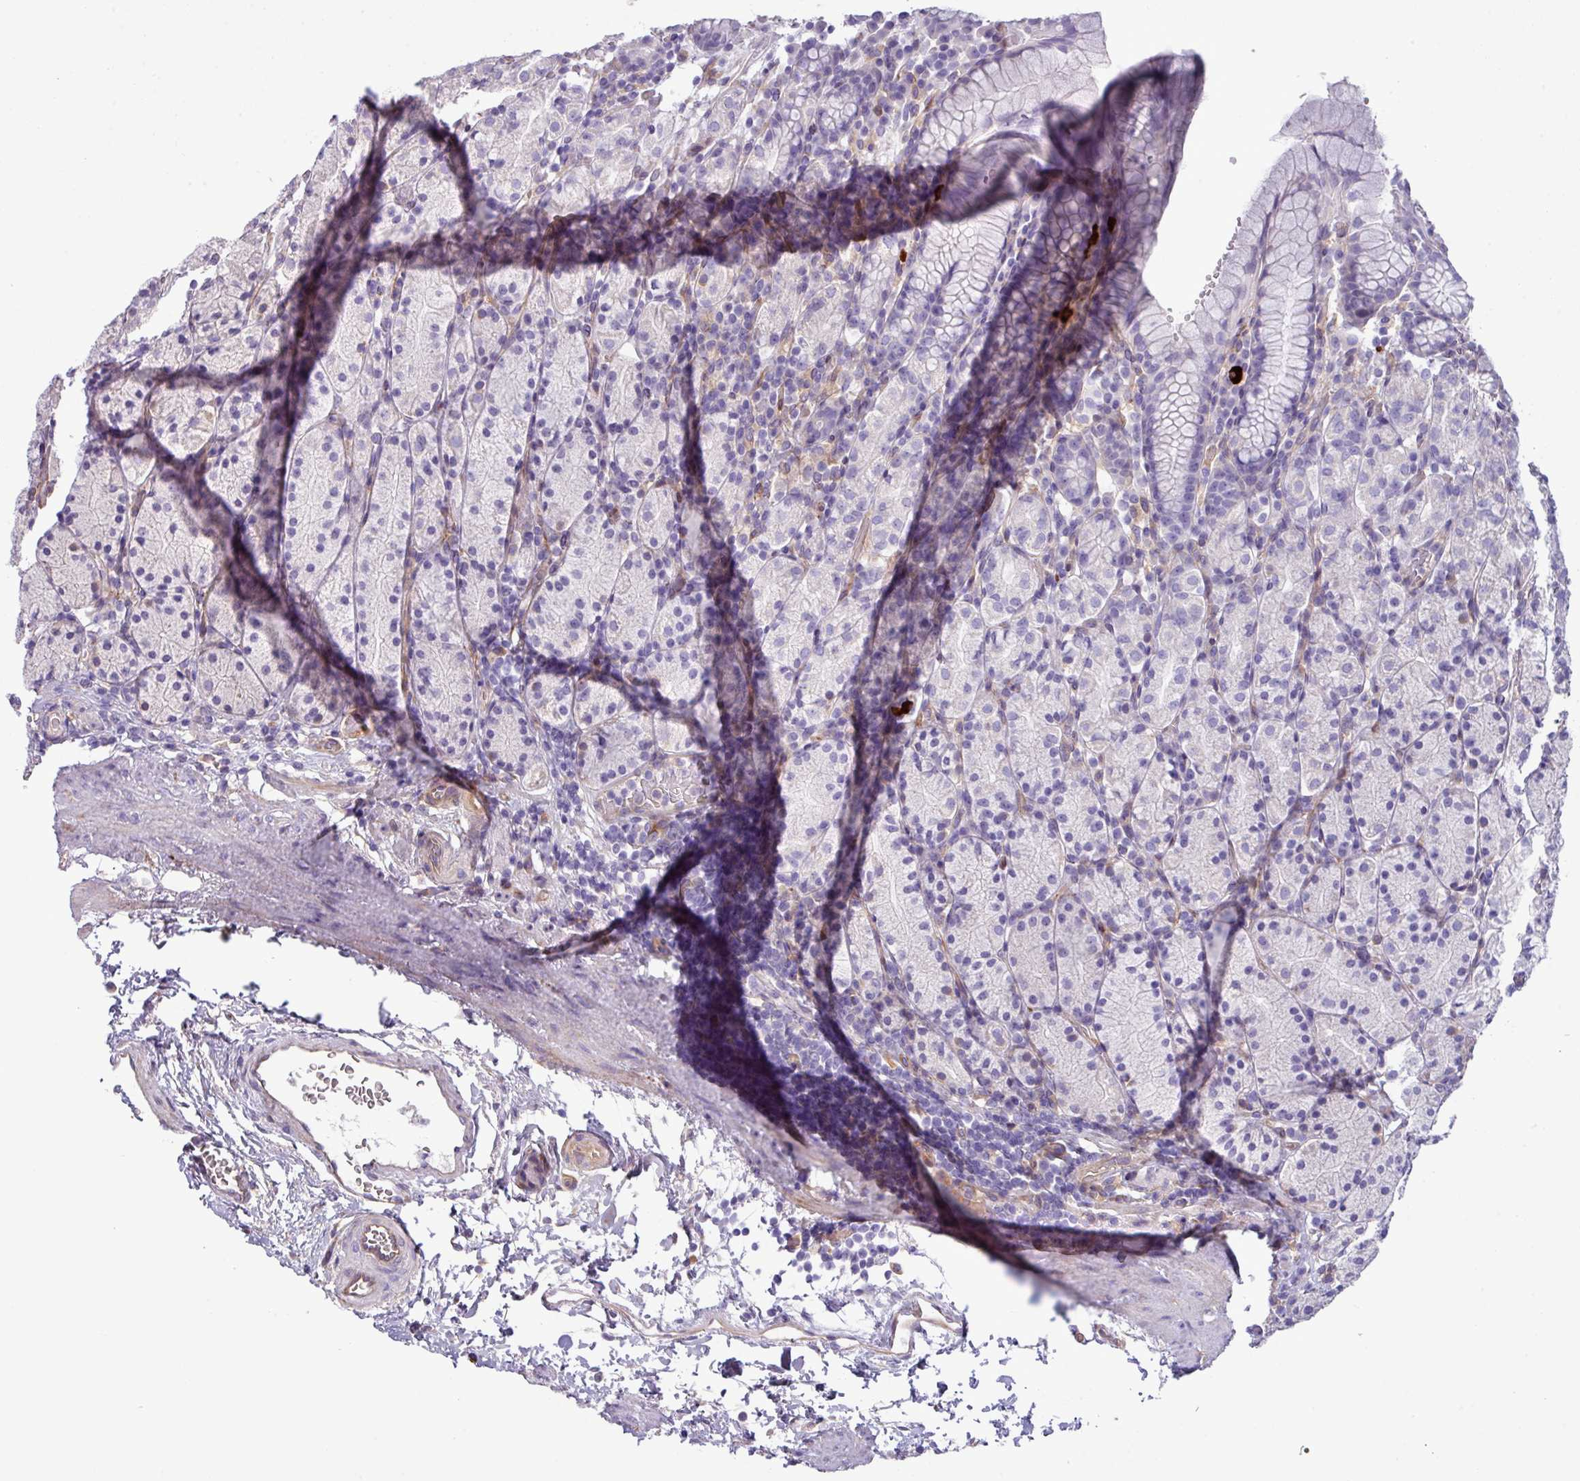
{"staining": {"intensity": "negative", "quantity": "none", "location": "none"}, "tissue": "stomach", "cell_type": "Glandular cells", "image_type": "normal", "snomed": [{"axis": "morphology", "description": "Normal tissue, NOS"}, {"axis": "topography", "description": "Stomach, upper"}, {"axis": "topography", "description": "Stomach"}], "caption": "High power microscopy histopathology image of an immunohistochemistry micrograph of benign stomach, revealing no significant positivity in glandular cells.", "gene": "KIRREL3", "patient": {"sex": "male", "age": 62}}